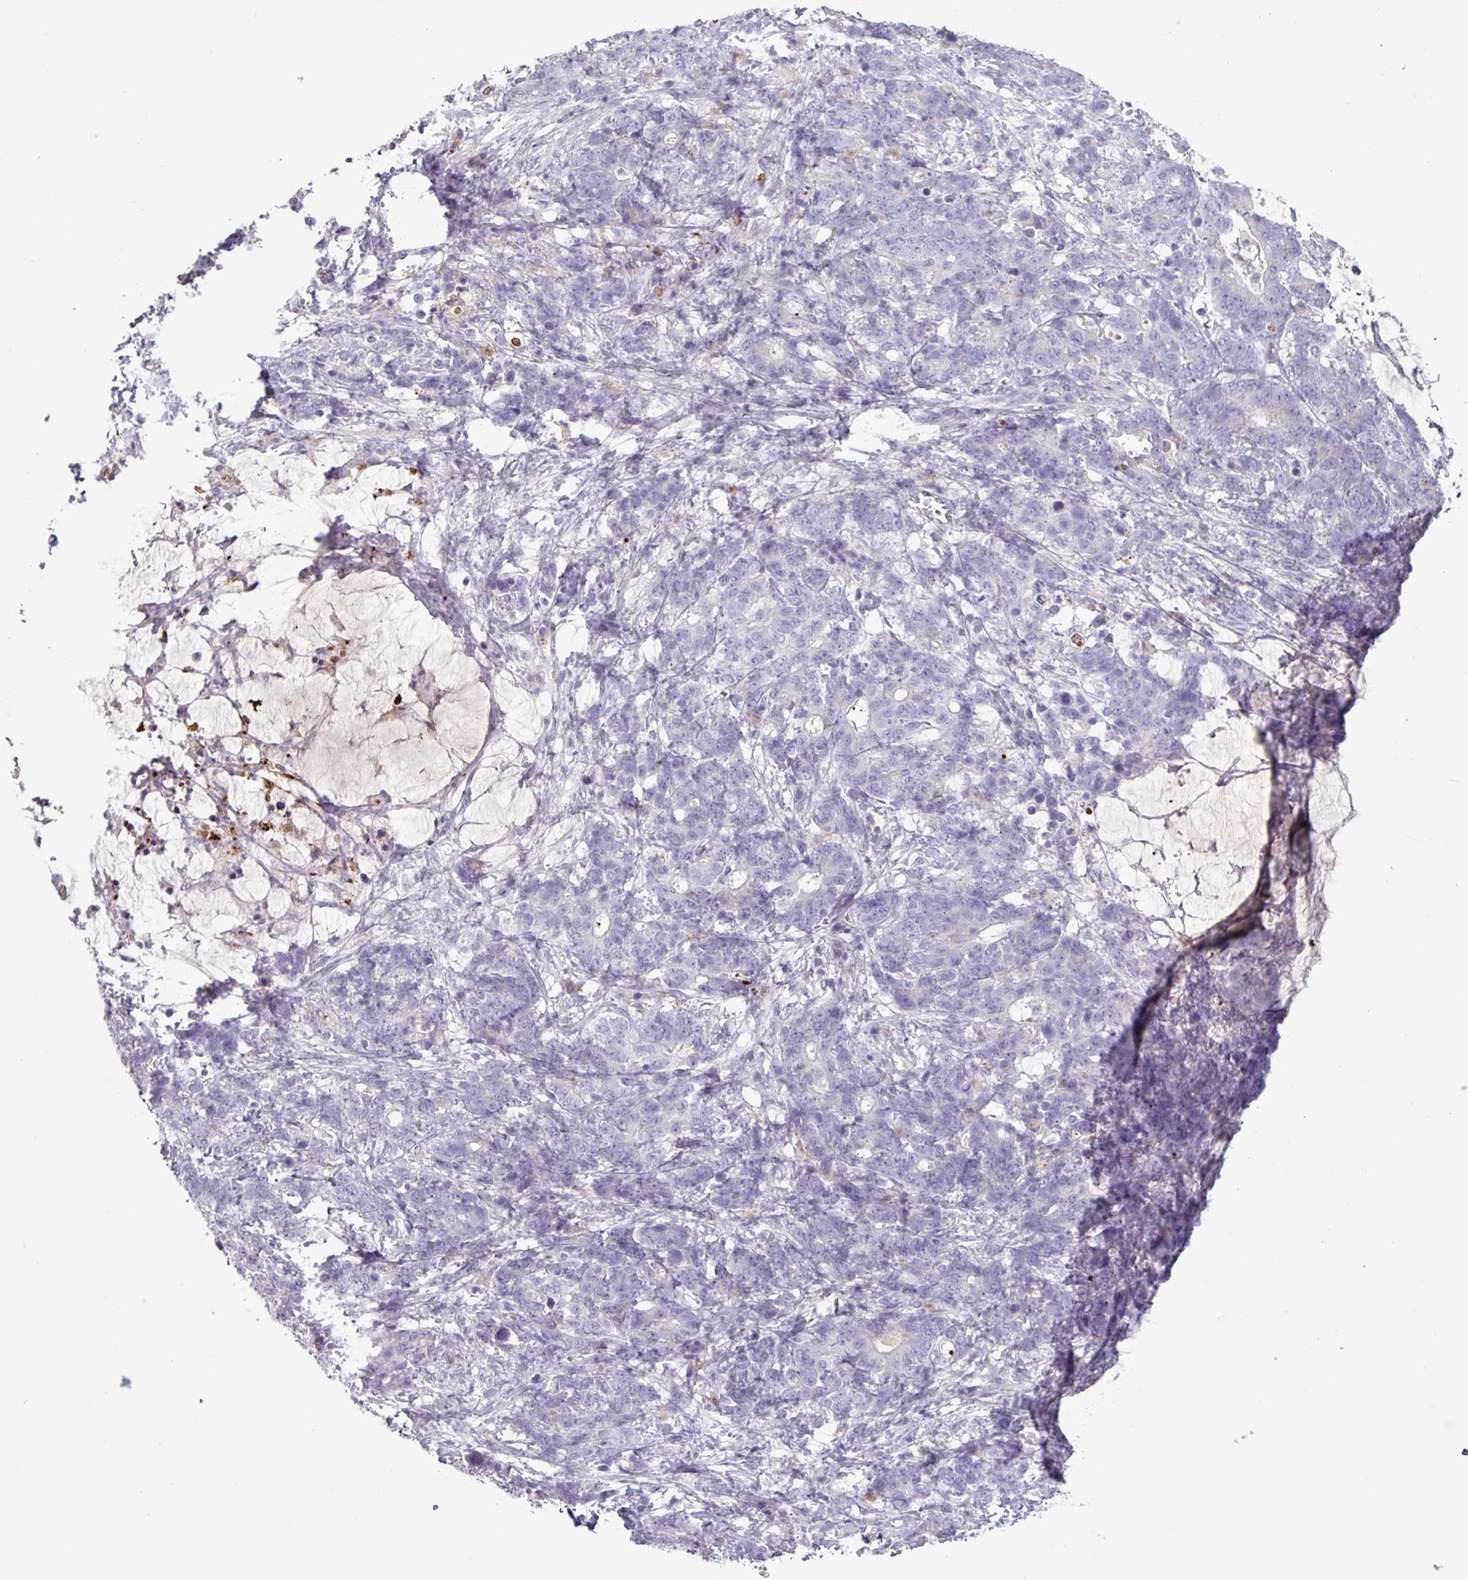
{"staining": {"intensity": "negative", "quantity": "none", "location": "none"}, "tissue": "stomach cancer", "cell_type": "Tumor cells", "image_type": "cancer", "snomed": [{"axis": "morphology", "description": "Normal tissue, NOS"}, {"axis": "morphology", "description": "Adenocarcinoma, NOS"}, {"axis": "topography", "description": "Stomach"}], "caption": "Tumor cells are negative for brown protein staining in stomach adenocarcinoma.", "gene": "C4B", "patient": {"sex": "female", "age": 64}}